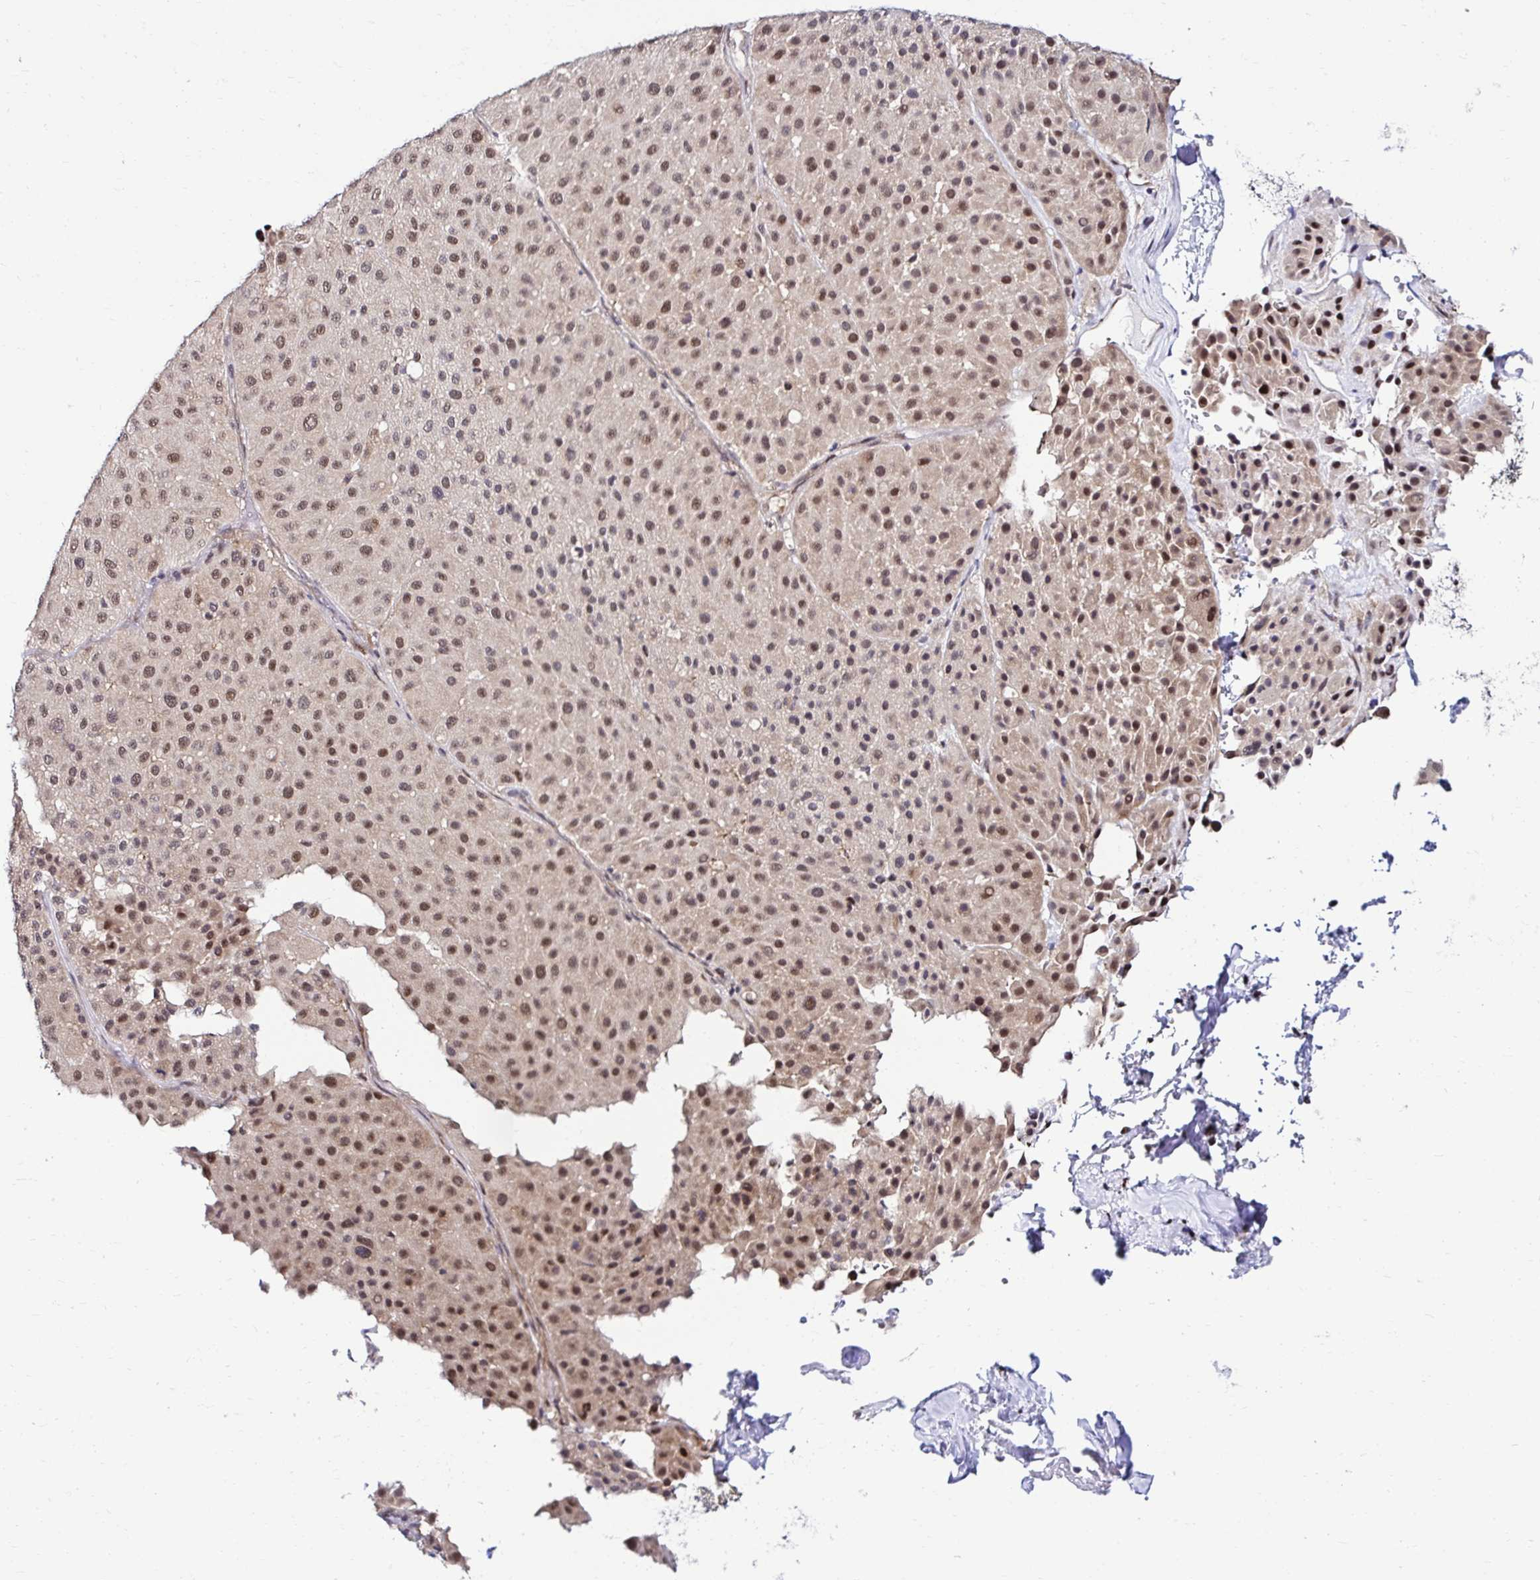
{"staining": {"intensity": "moderate", "quantity": ">75%", "location": "nuclear"}, "tissue": "melanoma", "cell_type": "Tumor cells", "image_type": "cancer", "snomed": [{"axis": "morphology", "description": "Malignant melanoma, Metastatic site"}, {"axis": "topography", "description": "Smooth muscle"}], "caption": "About >75% of tumor cells in malignant melanoma (metastatic site) reveal moderate nuclear protein positivity as visualized by brown immunohistochemical staining.", "gene": "PSMD3", "patient": {"sex": "male", "age": 41}}